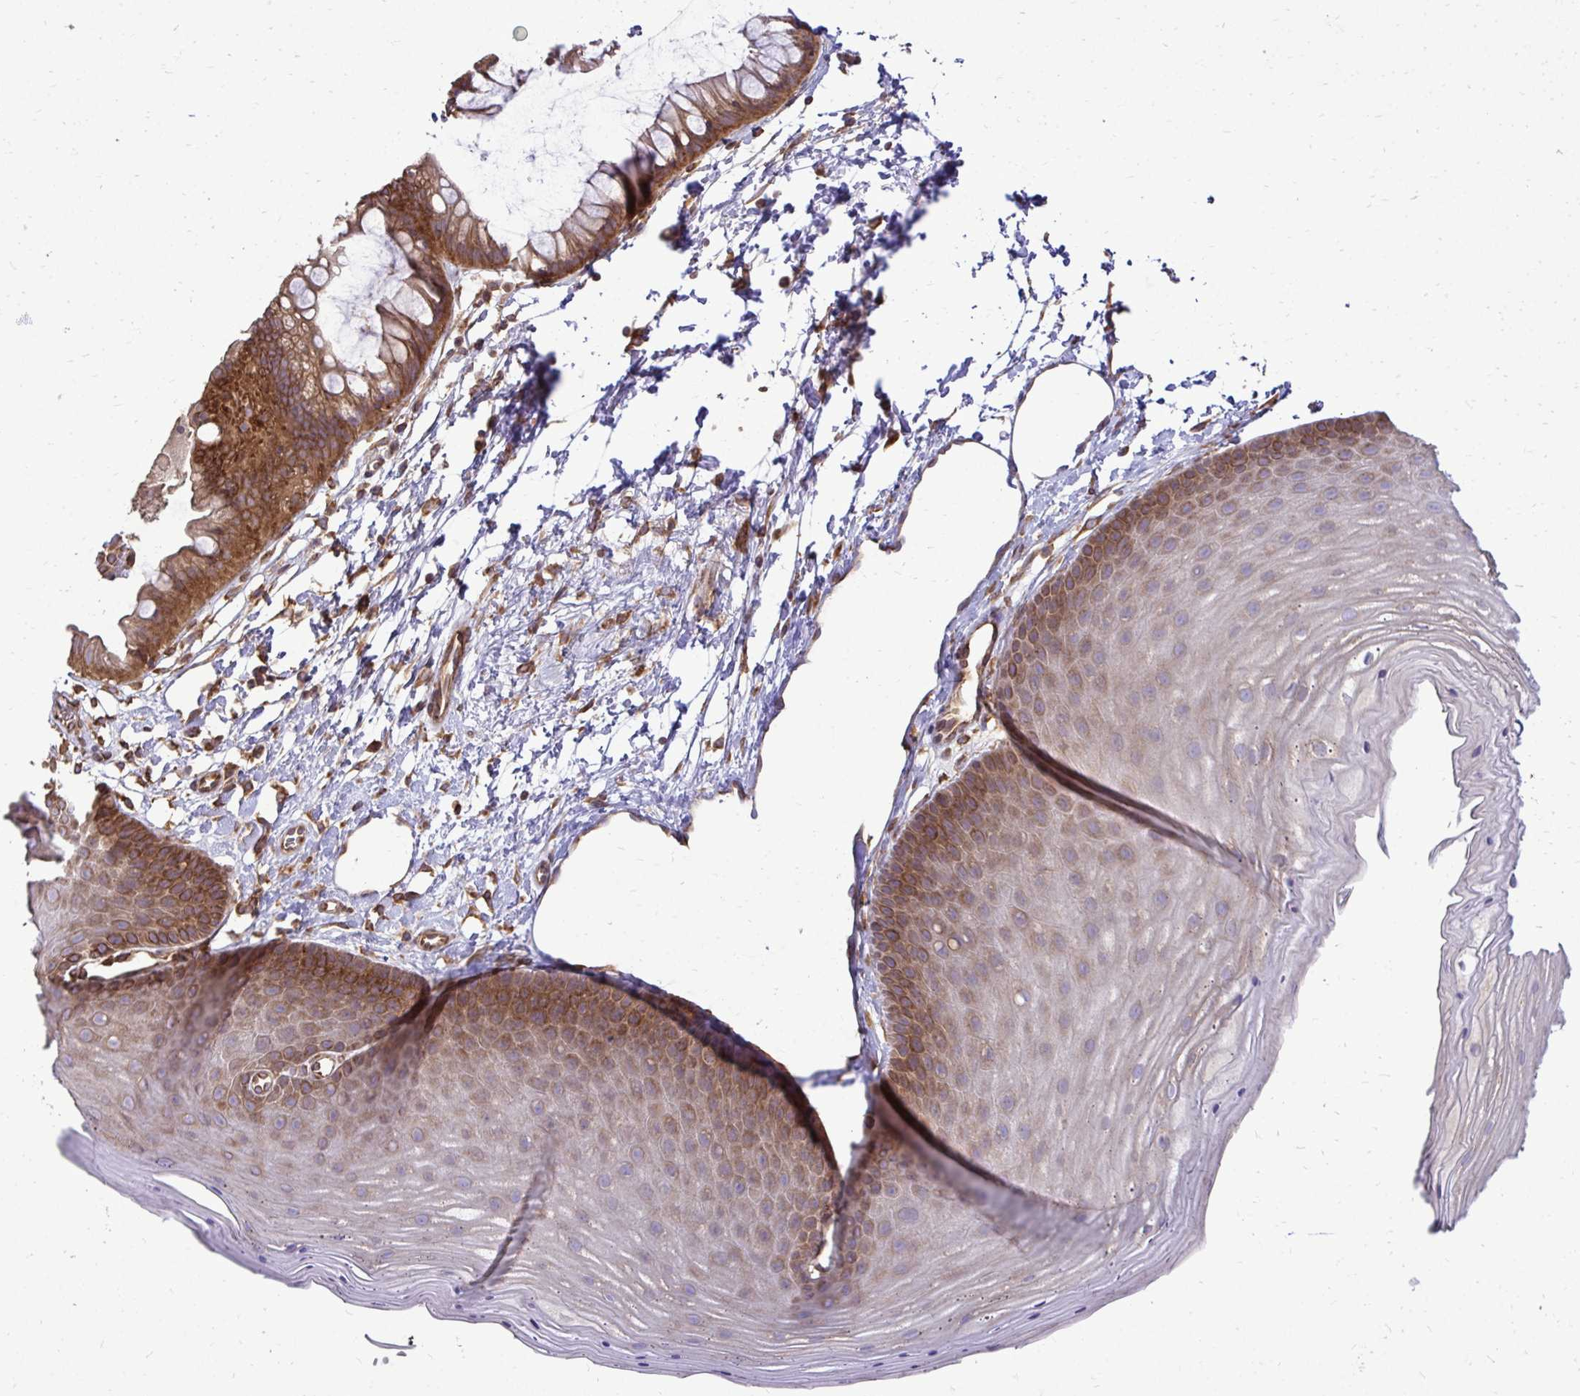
{"staining": {"intensity": "moderate", "quantity": "25%-75%", "location": "cytoplasmic/membranous"}, "tissue": "skin", "cell_type": "Epidermal cells", "image_type": "normal", "snomed": [{"axis": "morphology", "description": "Normal tissue, NOS"}, {"axis": "topography", "description": "Anal"}], "caption": "A brown stain highlights moderate cytoplasmic/membranous staining of a protein in epidermal cells of unremarkable skin. (brown staining indicates protein expression, while blue staining denotes nuclei).", "gene": "FMR1", "patient": {"sex": "male", "age": 53}}